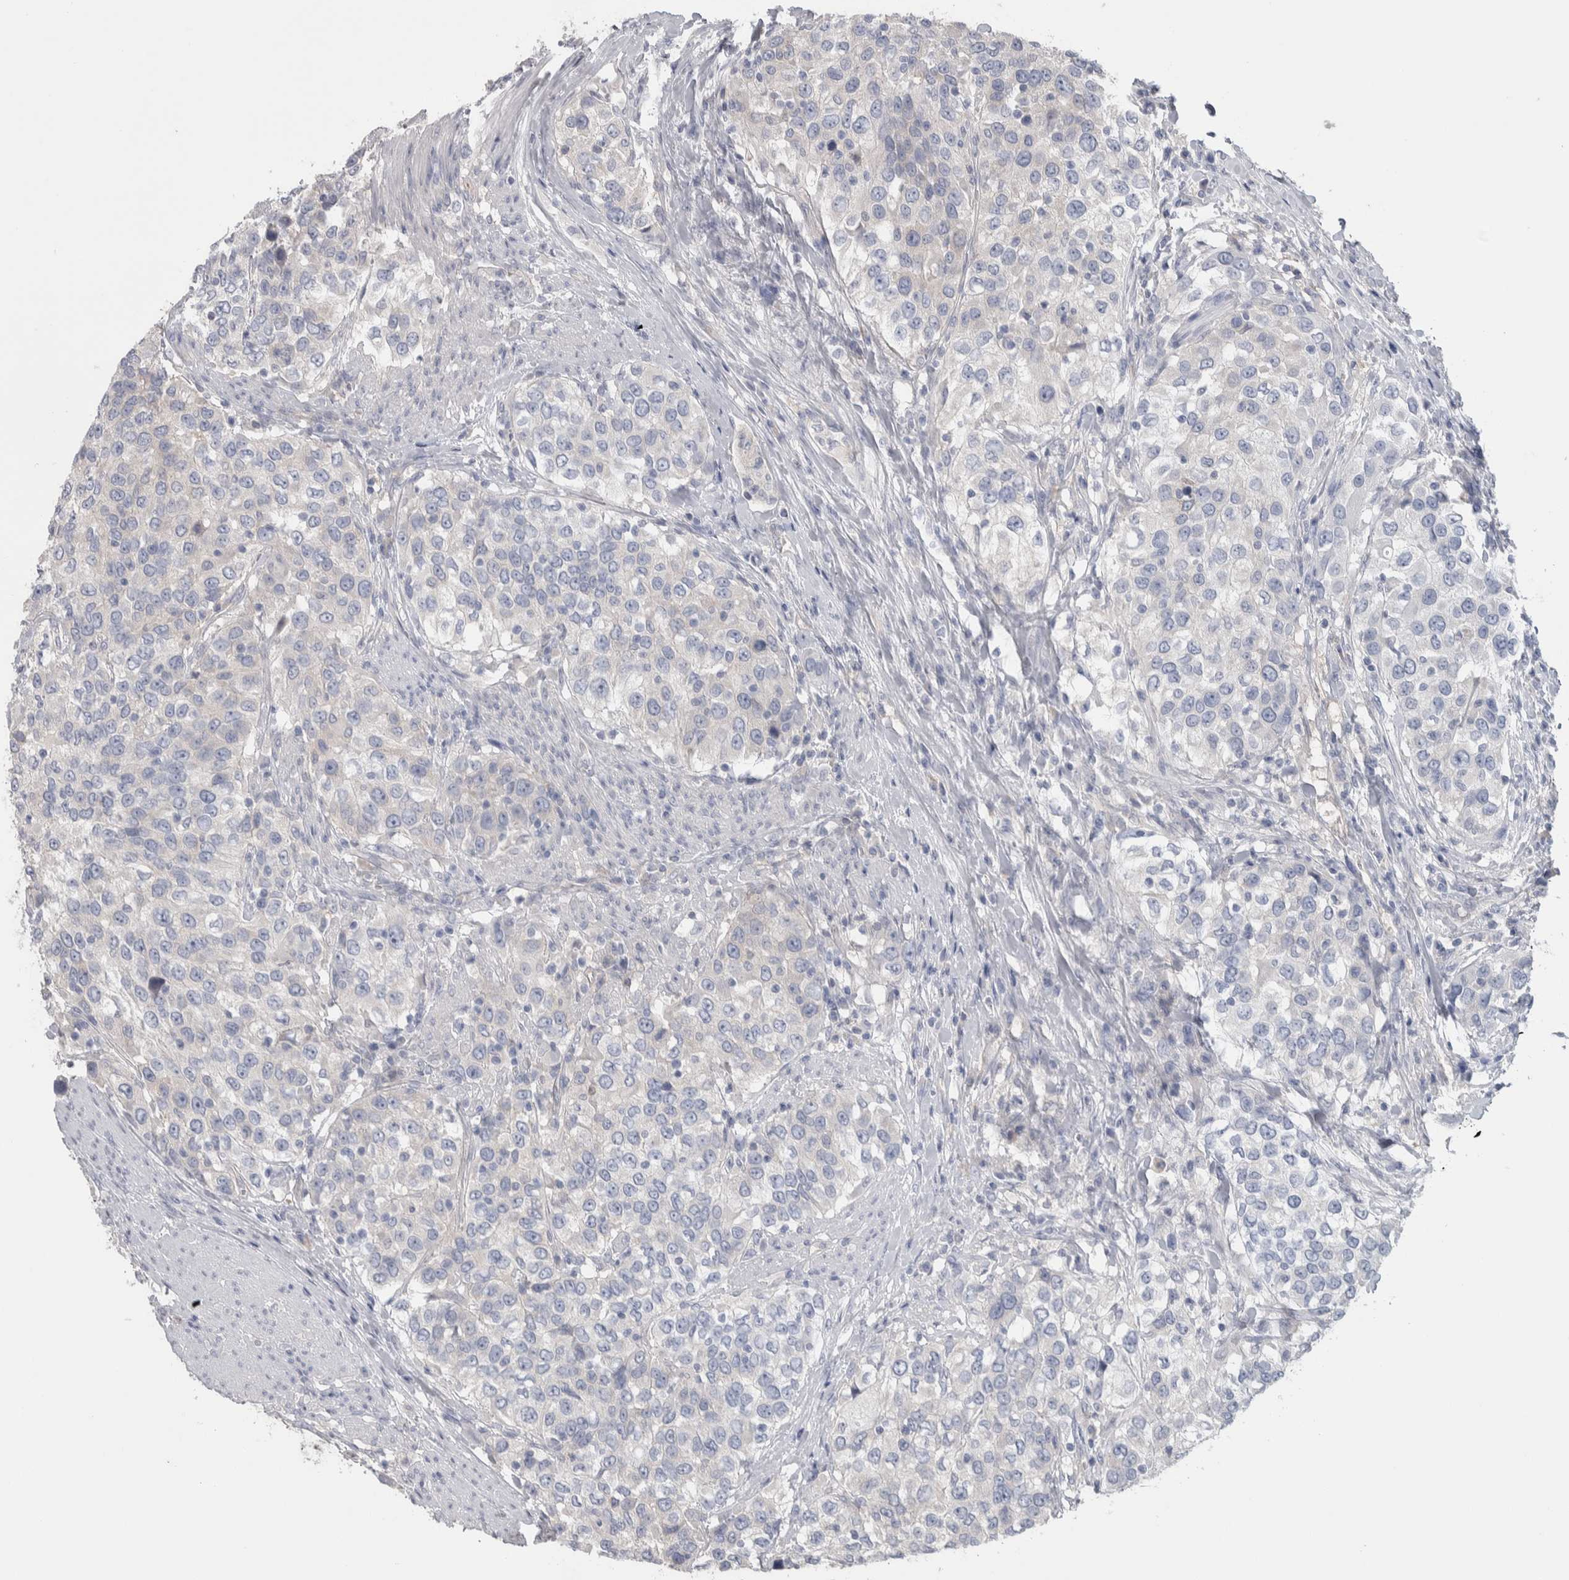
{"staining": {"intensity": "negative", "quantity": "none", "location": "none"}, "tissue": "urothelial cancer", "cell_type": "Tumor cells", "image_type": "cancer", "snomed": [{"axis": "morphology", "description": "Urothelial carcinoma, High grade"}, {"axis": "topography", "description": "Urinary bladder"}], "caption": "There is no significant expression in tumor cells of high-grade urothelial carcinoma.", "gene": "GPHN", "patient": {"sex": "female", "age": 80}}